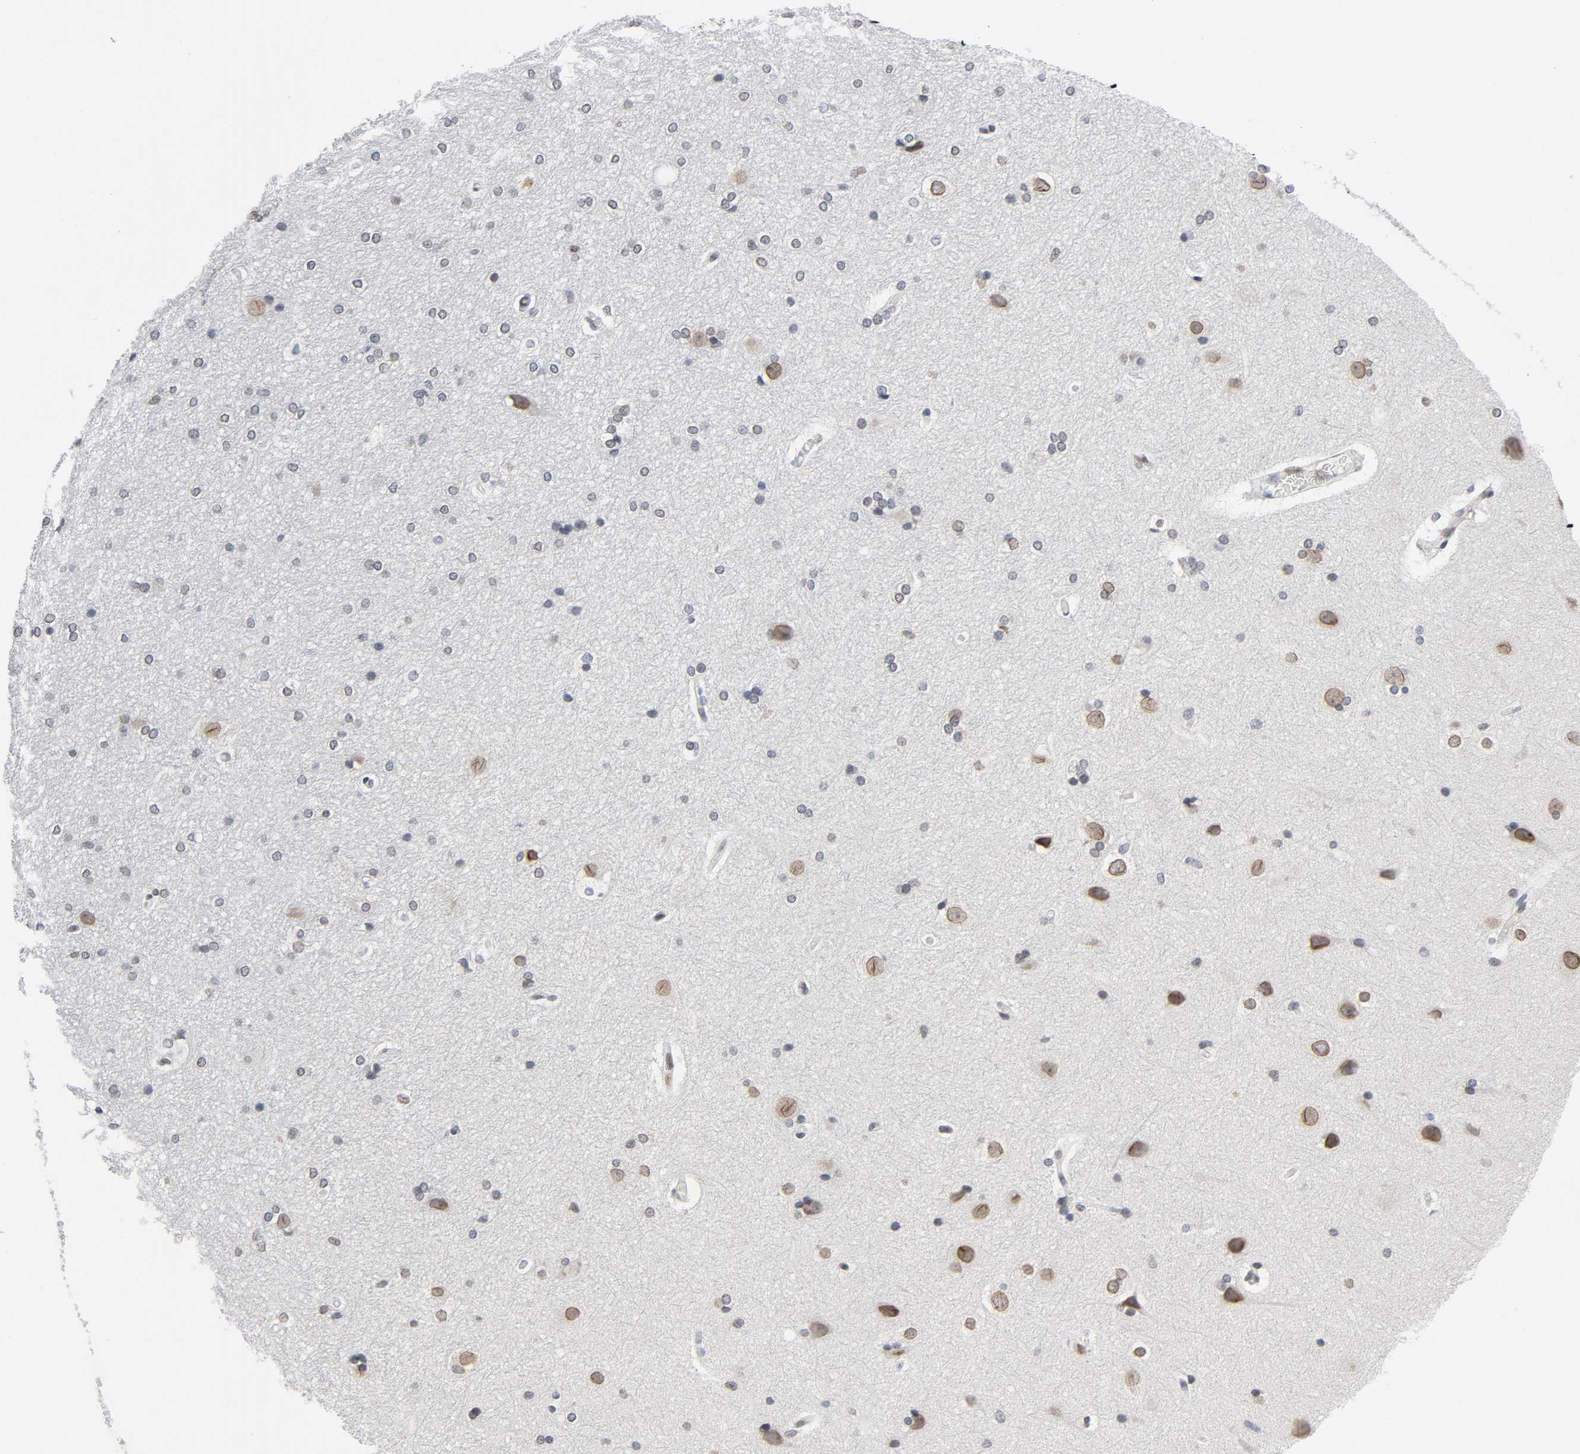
{"staining": {"intensity": "negative", "quantity": "none", "location": "none"}, "tissue": "hippocampus", "cell_type": "Glial cells", "image_type": "normal", "snomed": [{"axis": "morphology", "description": "Normal tissue, NOS"}, {"axis": "topography", "description": "Hippocampus"}], "caption": "The immunohistochemistry (IHC) micrograph has no significant staining in glial cells of hippocampus. (Immunohistochemistry, brightfield microscopy, high magnification).", "gene": "SUMO1", "patient": {"sex": "female", "age": 19}}